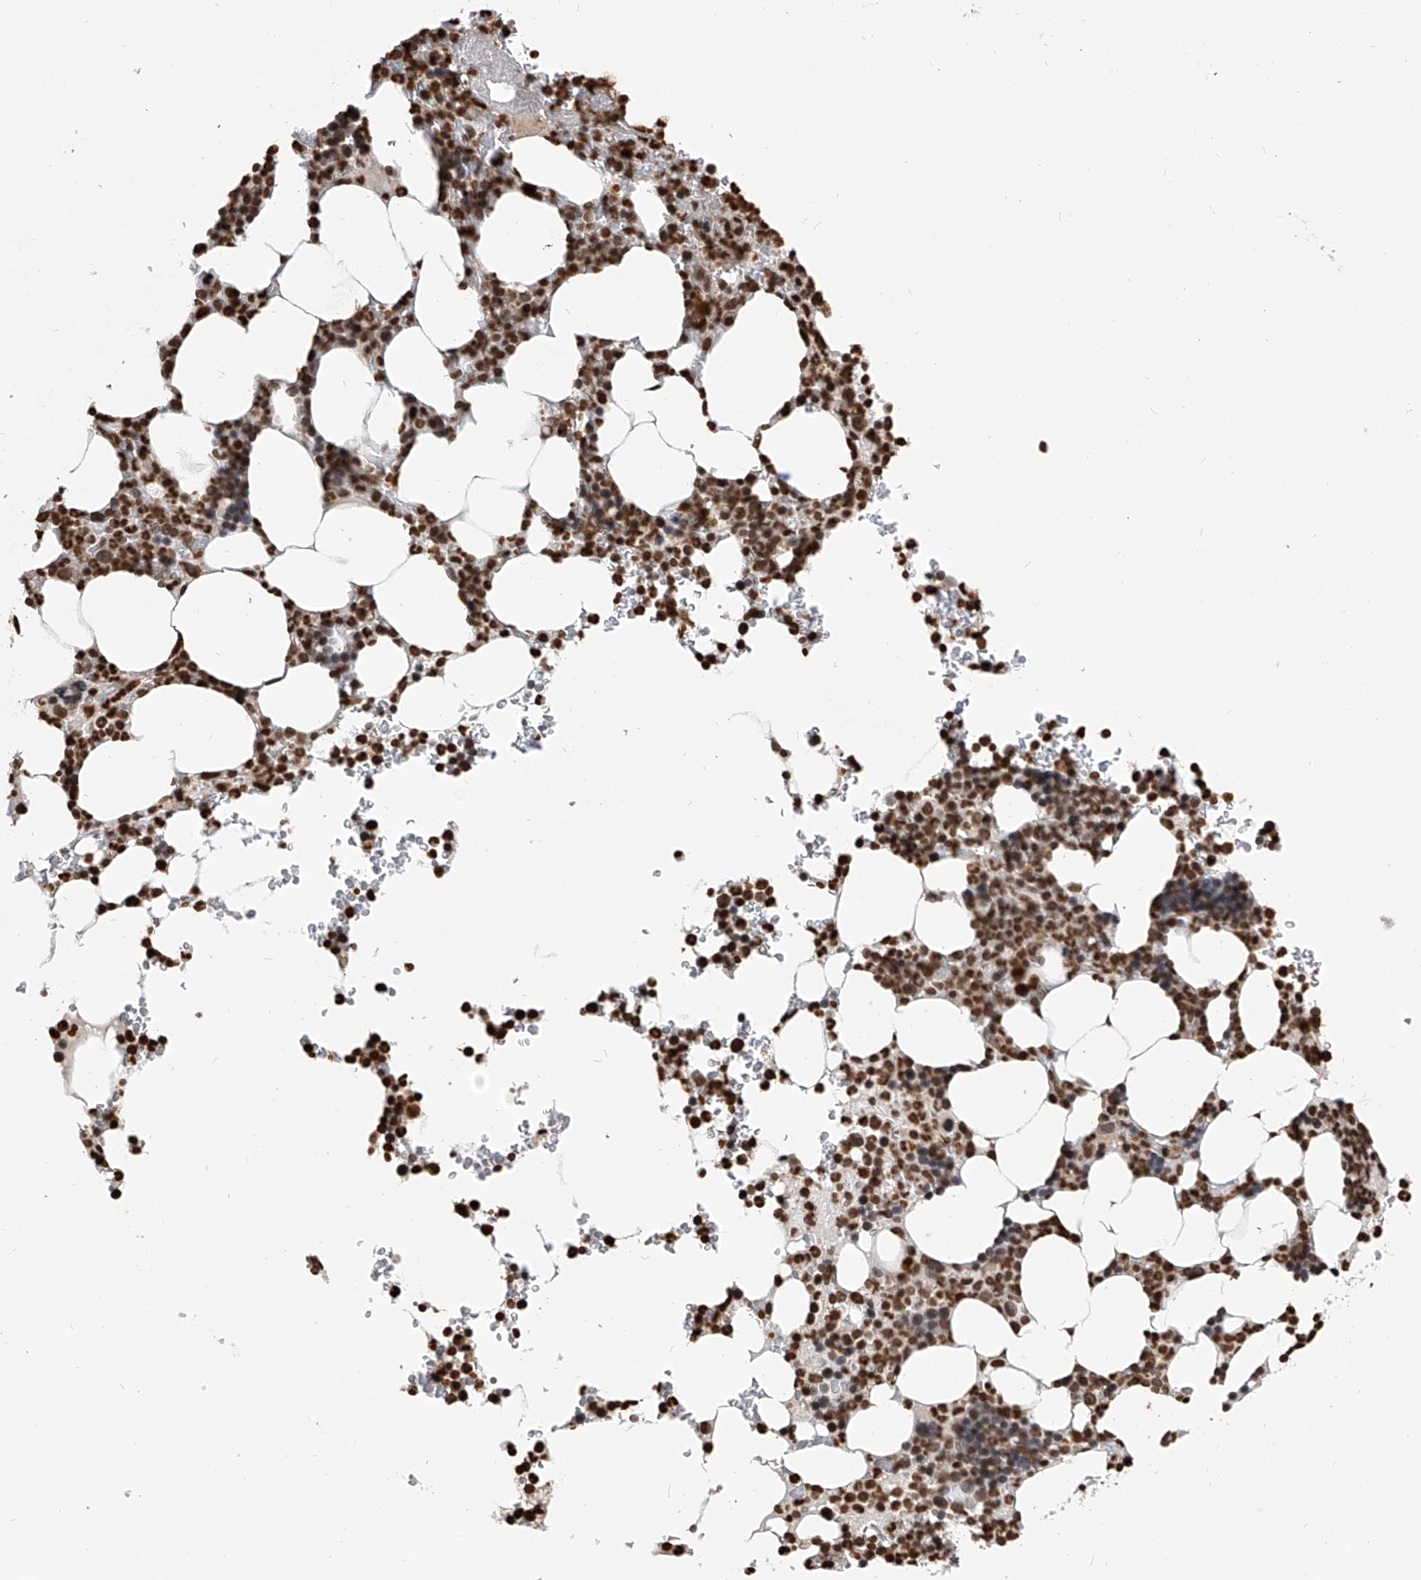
{"staining": {"intensity": "moderate", "quantity": ">75%", "location": "nuclear"}, "tissue": "bone marrow", "cell_type": "Hematopoietic cells", "image_type": "normal", "snomed": [{"axis": "morphology", "description": "Normal tissue, NOS"}, {"axis": "topography", "description": "Bone marrow"}], "caption": "Normal bone marrow displays moderate nuclear positivity in approximately >75% of hematopoietic cells.", "gene": "CFAP410", "patient": {"sex": "male", "age": 58}}